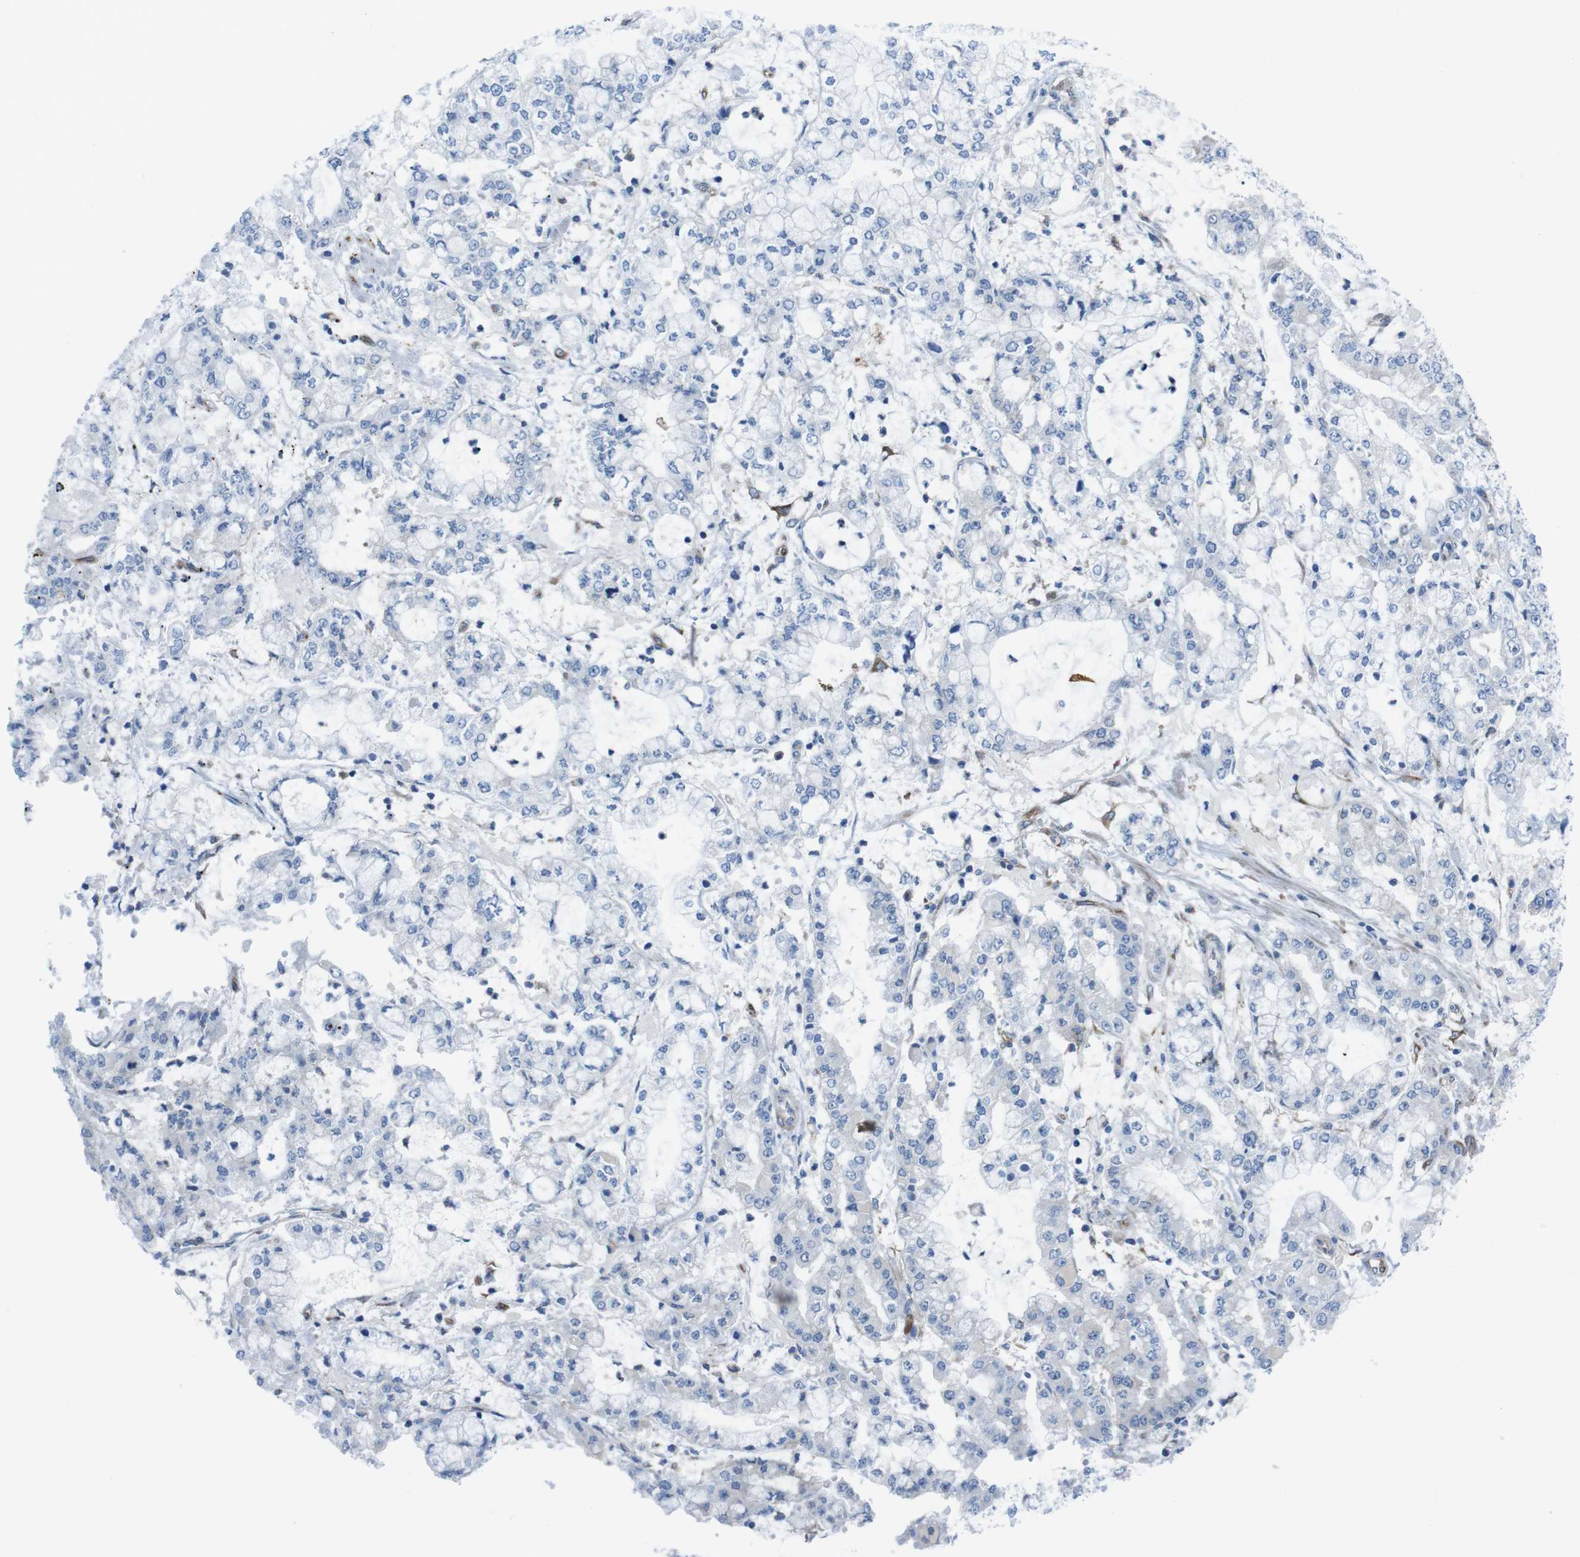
{"staining": {"intensity": "negative", "quantity": "none", "location": "none"}, "tissue": "stomach cancer", "cell_type": "Tumor cells", "image_type": "cancer", "snomed": [{"axis": "morphology", "description": "Adenocarcinoma, NOS"}, {"axis": "topography", "description": "Stomach"}], "caption": "There is no significant staining in tumor cells of stomach cancer (adenocarcinoma). Nuclei are stained in blue.", "gene": "DIAPH2", "patient": {"sex": "male", "age": 76}}